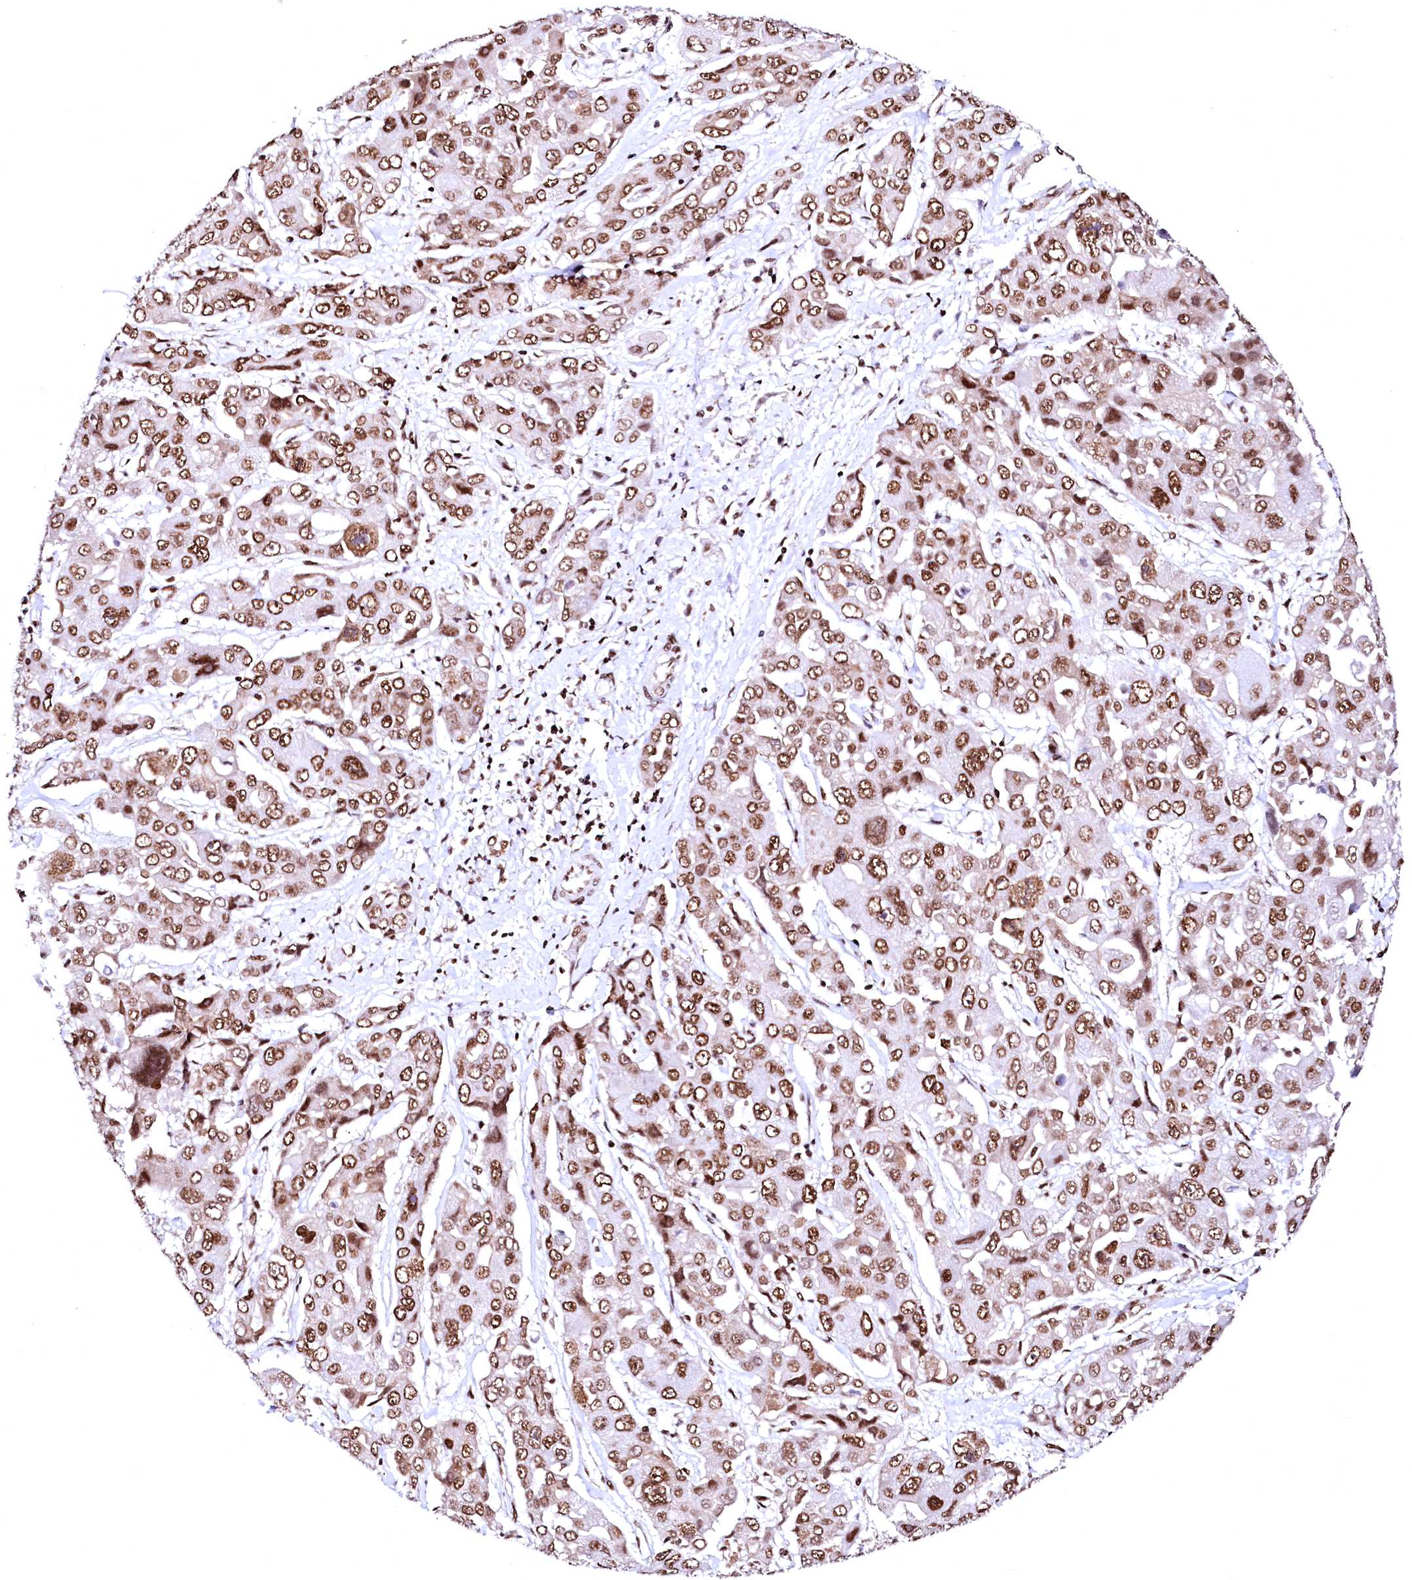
{"staining": {"intensity": "moderate", "quantity": ">75%", "location": "nuclear"}, "tissue": "liver cancer", "cell_type": "Tumor cells", "image_type": "cancer", "snomed": [{"axis": "morphology", "description": "Cholangiocarcinoma"}, {"axis": "topography", "description": "Liver"}], "caption": "IHC (DAB) staining of human liver cancer (cholangiocarcinoma) demonstrates moderate nuclear protein staining in about >75% of tumor cells.", "gene": "CPSF6", "patient": {"sex": "male", "age": 67}}